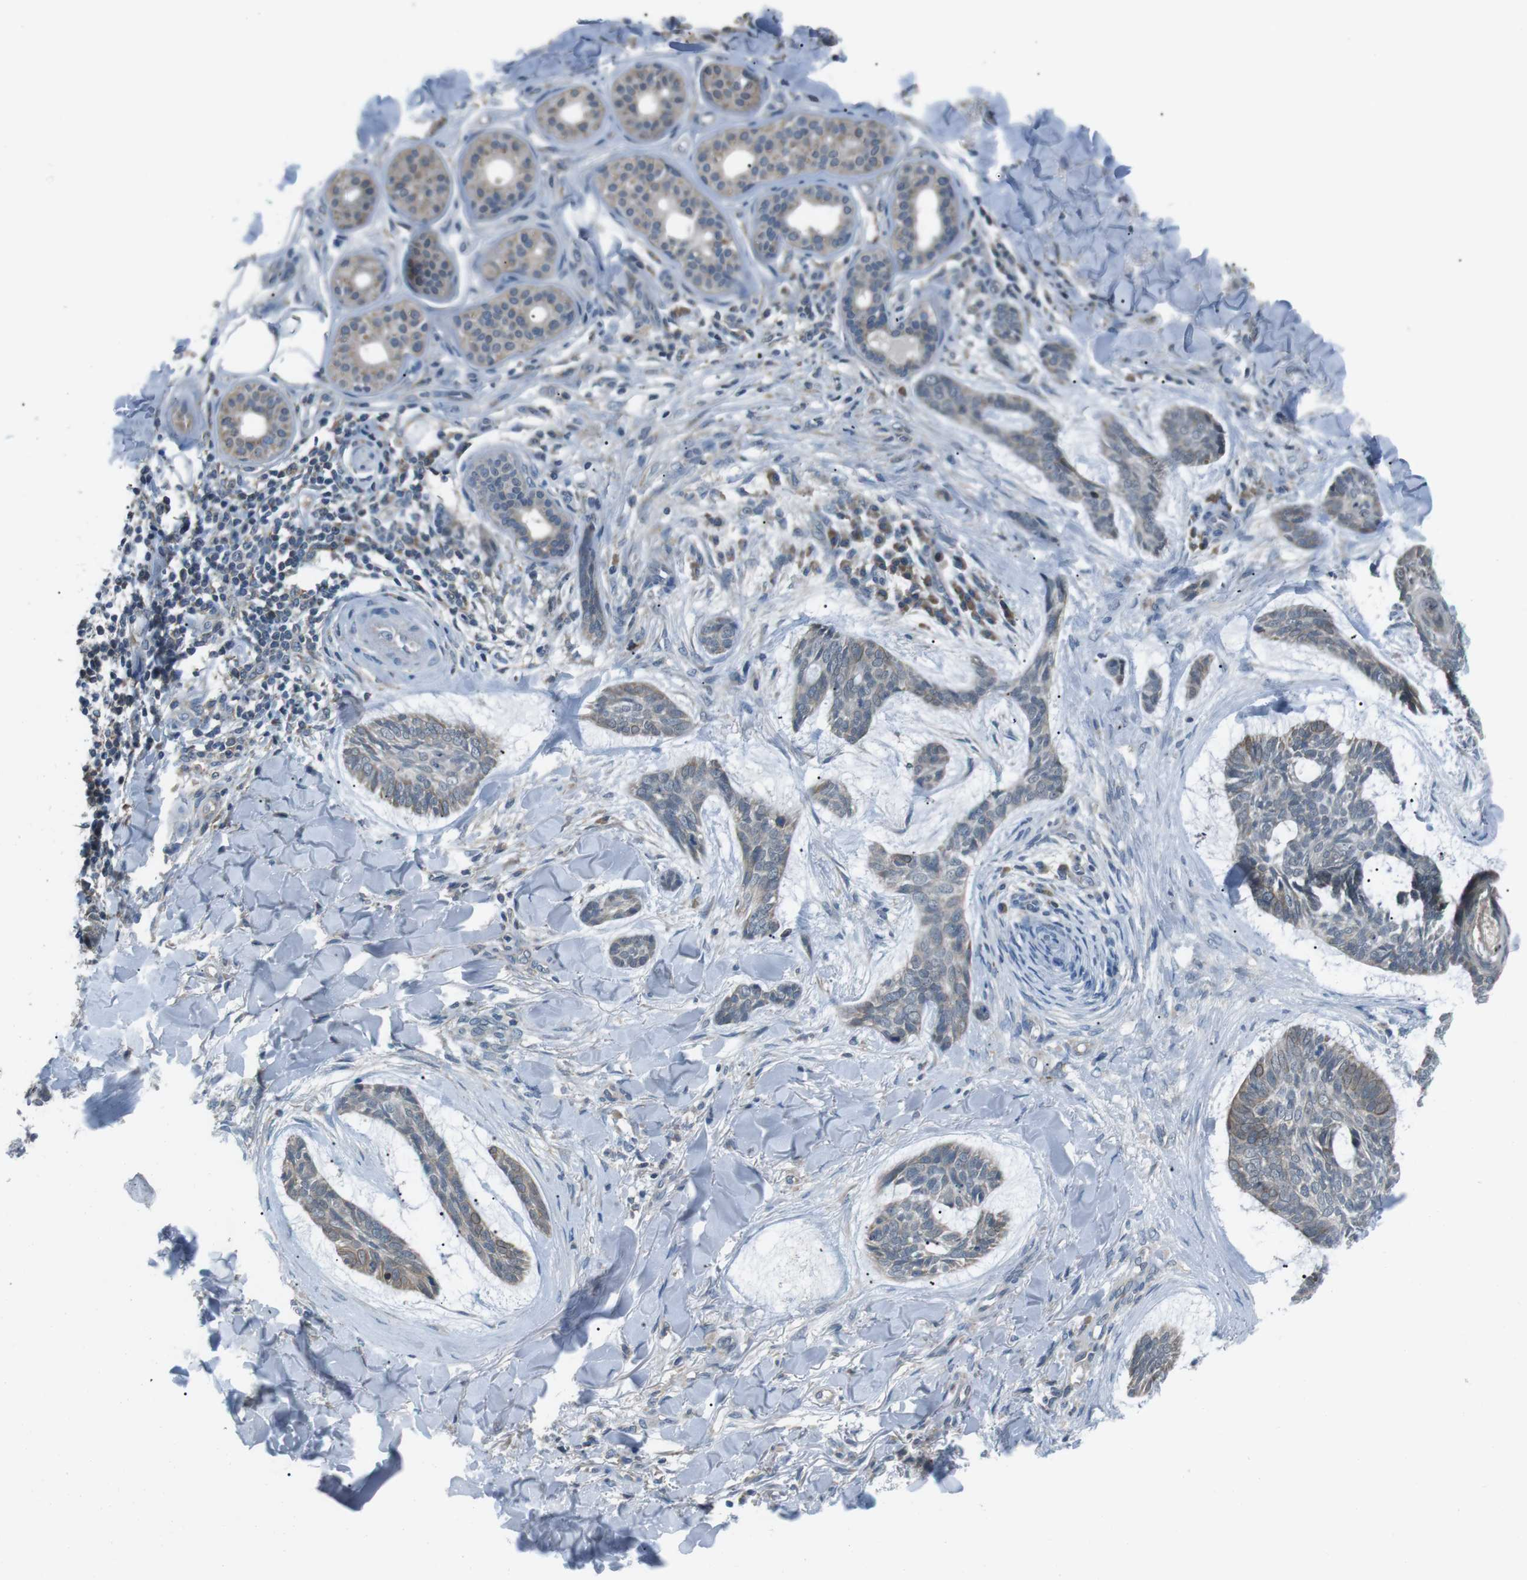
{"staining": {"intensity": "weak", "quantity": "<25%", "location": "cytoplasmic/membranous"}, "tissue": "skin cancer", "cell_type": "Tumor cells", "image_type": "cancer", "snomed": [{"axis": "morphology", "description": "Basal cell carcinoma"}, {"axis": "topography", "description": "Skin"}], "caption": "Skin basal cell carcinoma was stained to show a protein in brown. There is no significant staining in tumor cells.", "gene": "FAM3B", "patient": {"sex": "male", "age": 43}}